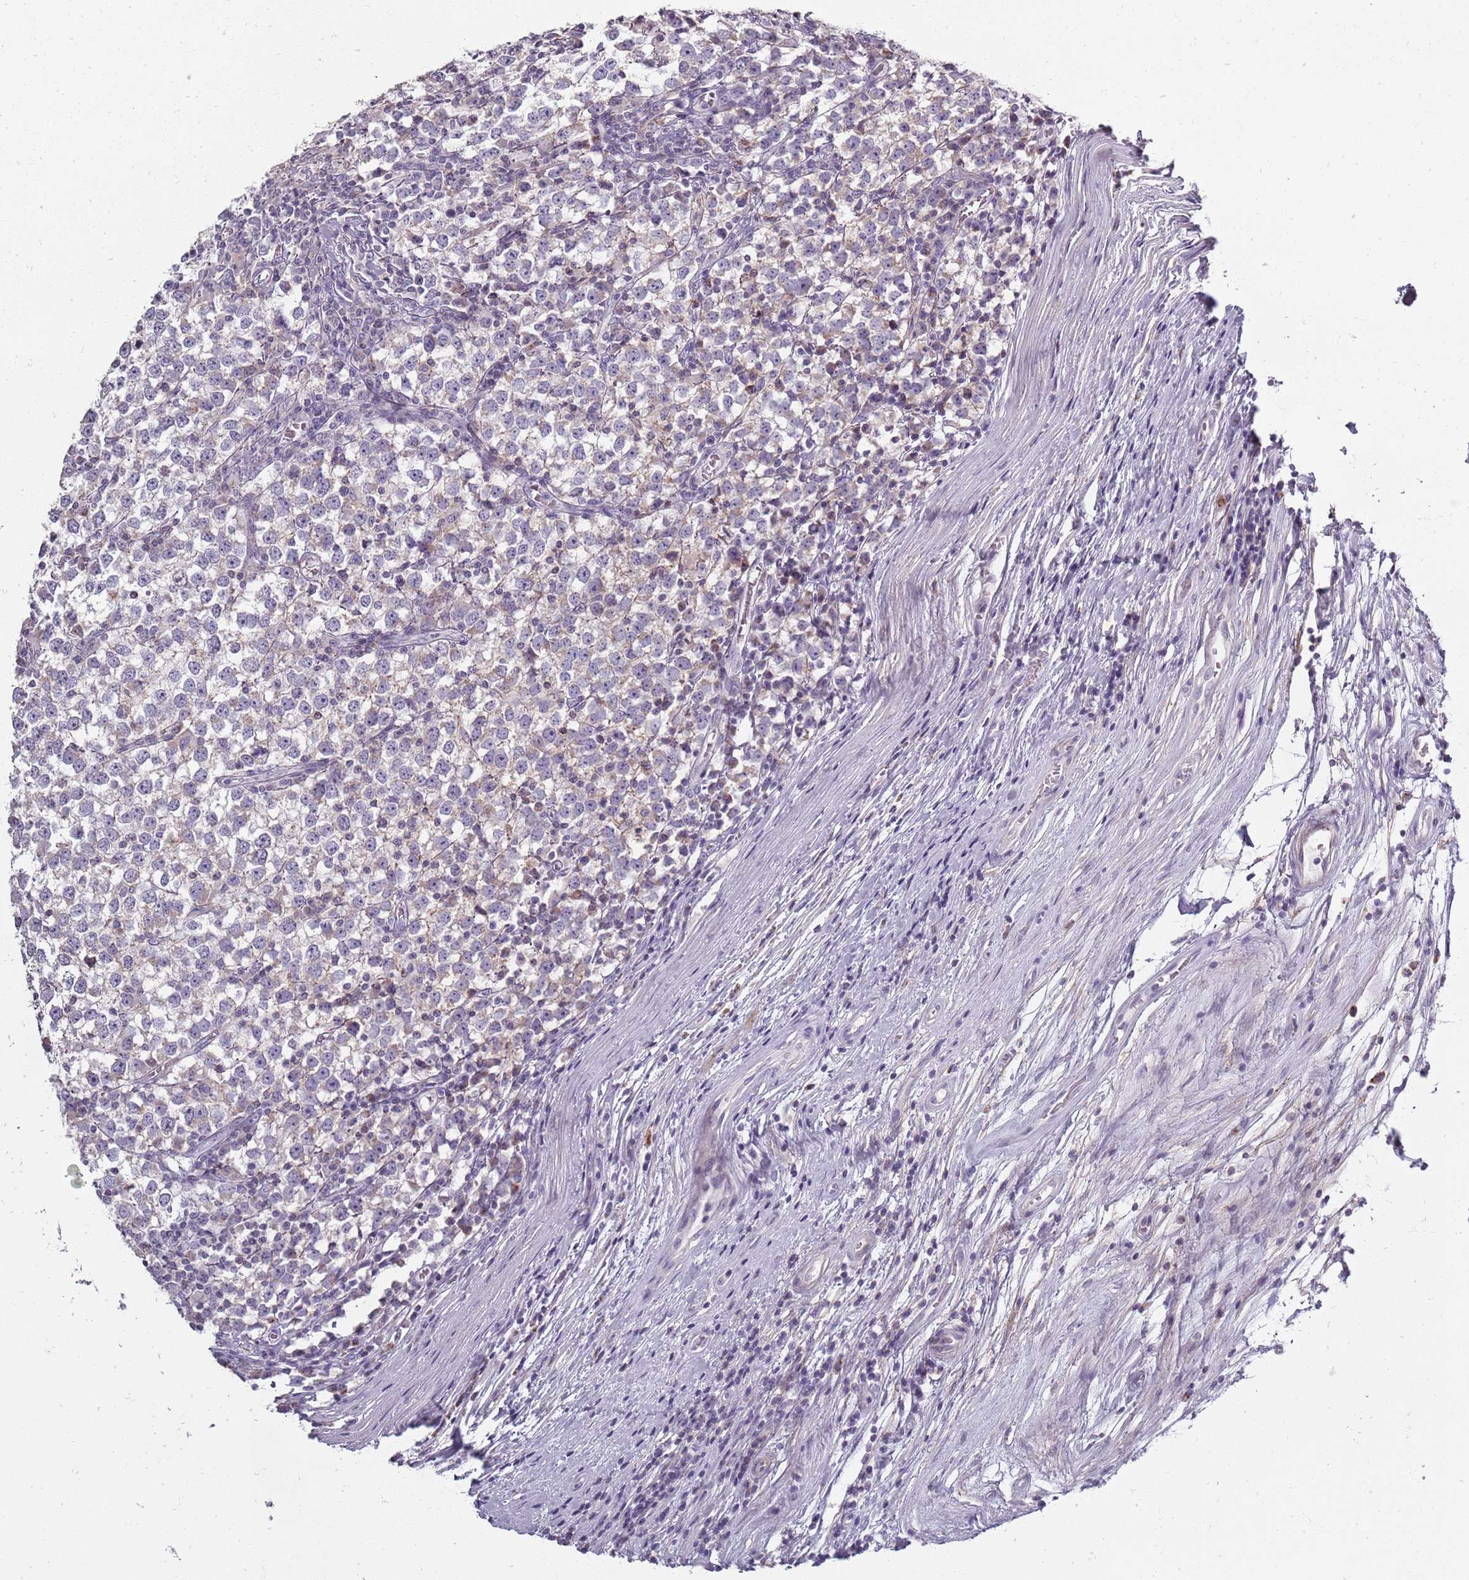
{"staining": {"intensity": "negative", "quantity": "none", "location": "none"}, "tissue": "testis cancer", "cell_type": "Tumor cells", "image_type": "cancer", "snomed": [{"axis": "morphology", "description": "Seminoma, NOS"}, {"axis": "topography", "description": "Testis"}], "caption": "Tumor cells show no significant staining in testis cancer (seminoma).", "gene": "SYNGR3", "patient": {"sex": "male", "age": 65}}